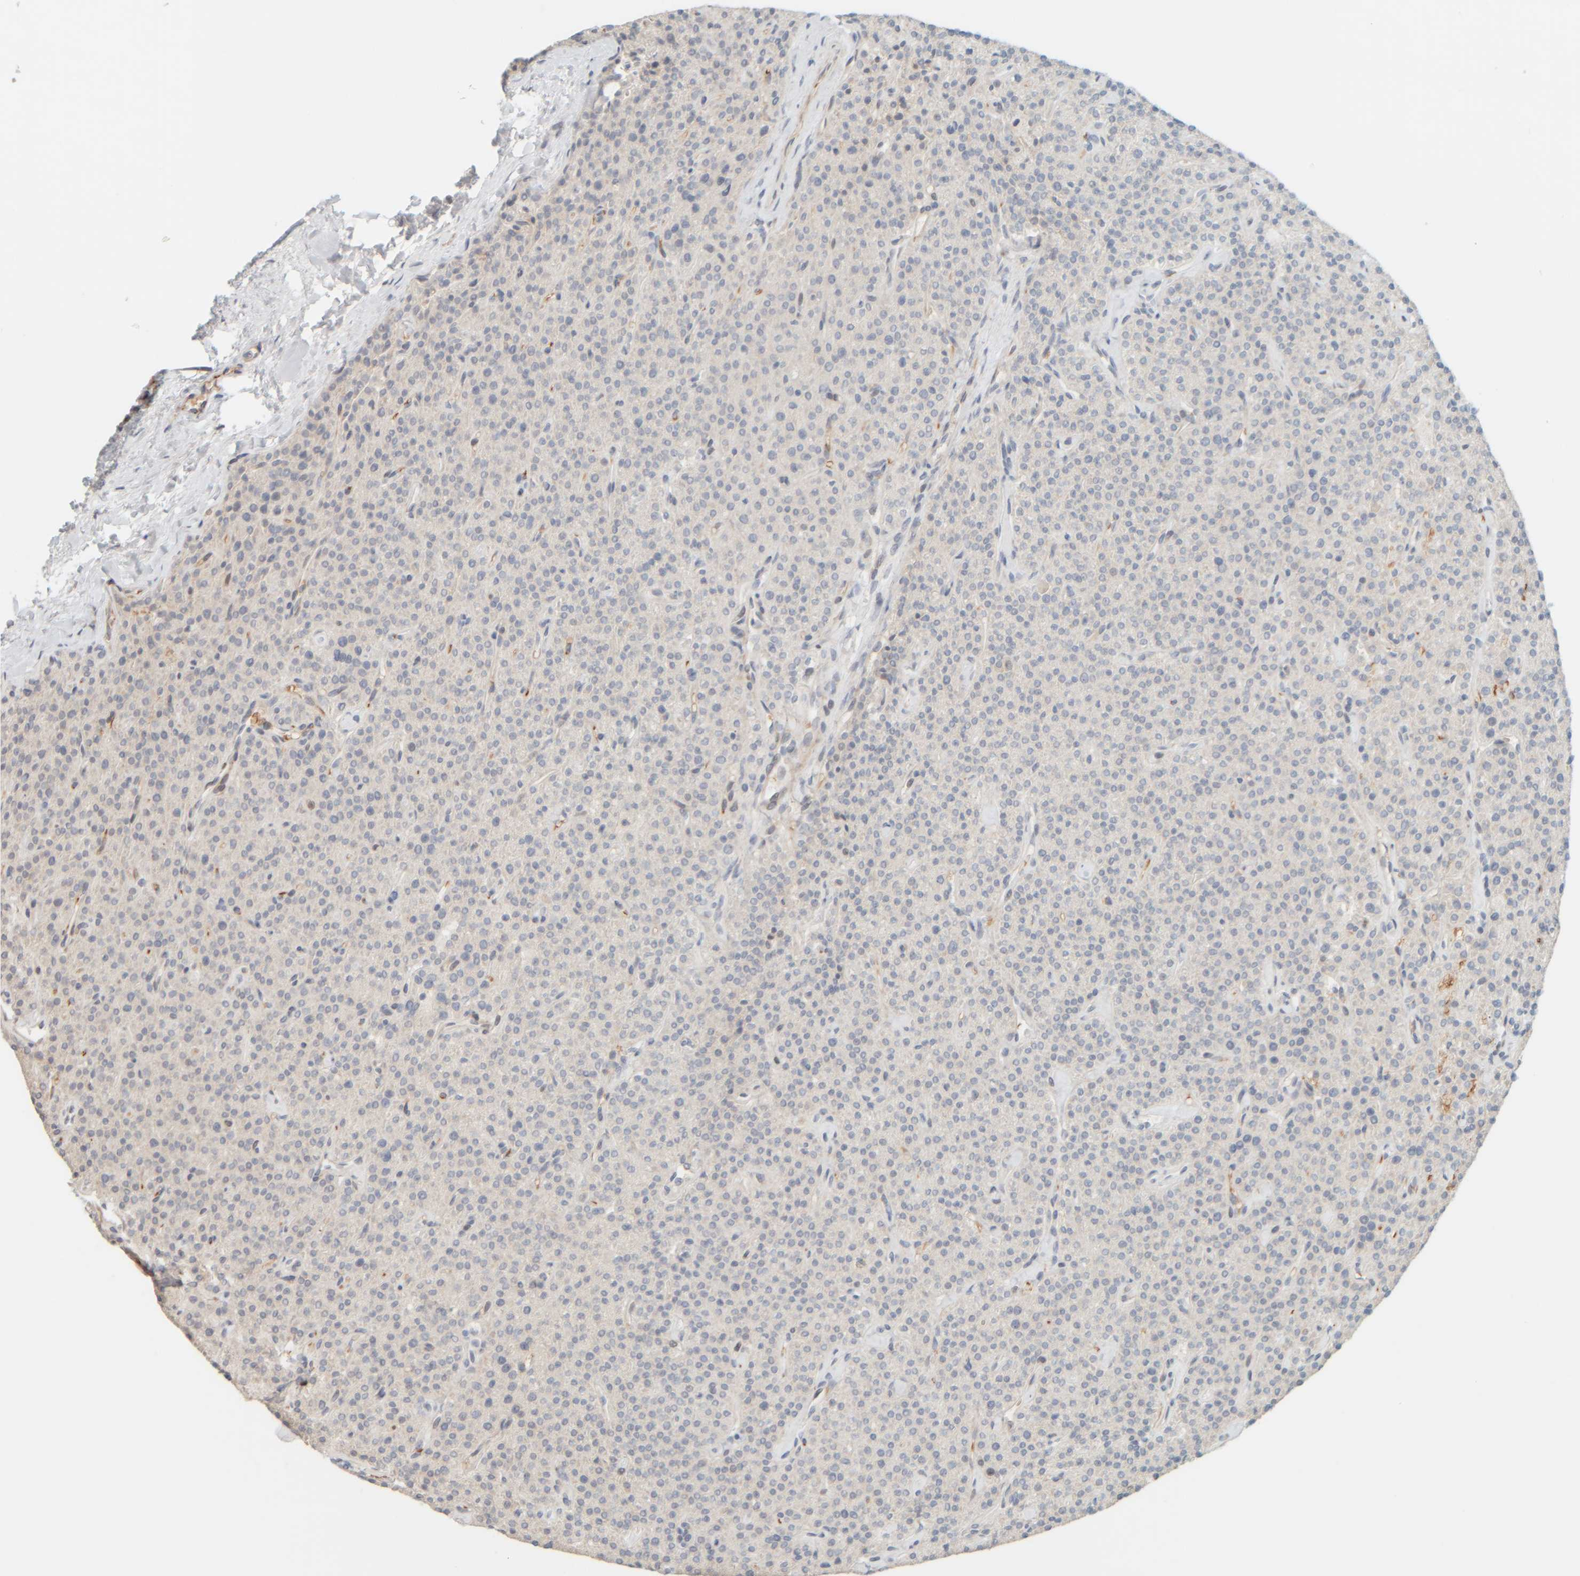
{"staining": {"intensity": "negative", "quantity": "none", "location": "none"}, "tissue": "parathyroid gland", "cell_type": "Glandular cells", "image_type": "normal", "snomed": [{"axis": "morphology", "description": "Normal tissue, NOS"}, {"axis": "topography", "description": "Parathyroid gland"}], "caption": "IHC of normal parathyroid gland displays no expression in glandular cells.", "gene": "AARSD1", "patient": {"sex": "male", "age": 46}}